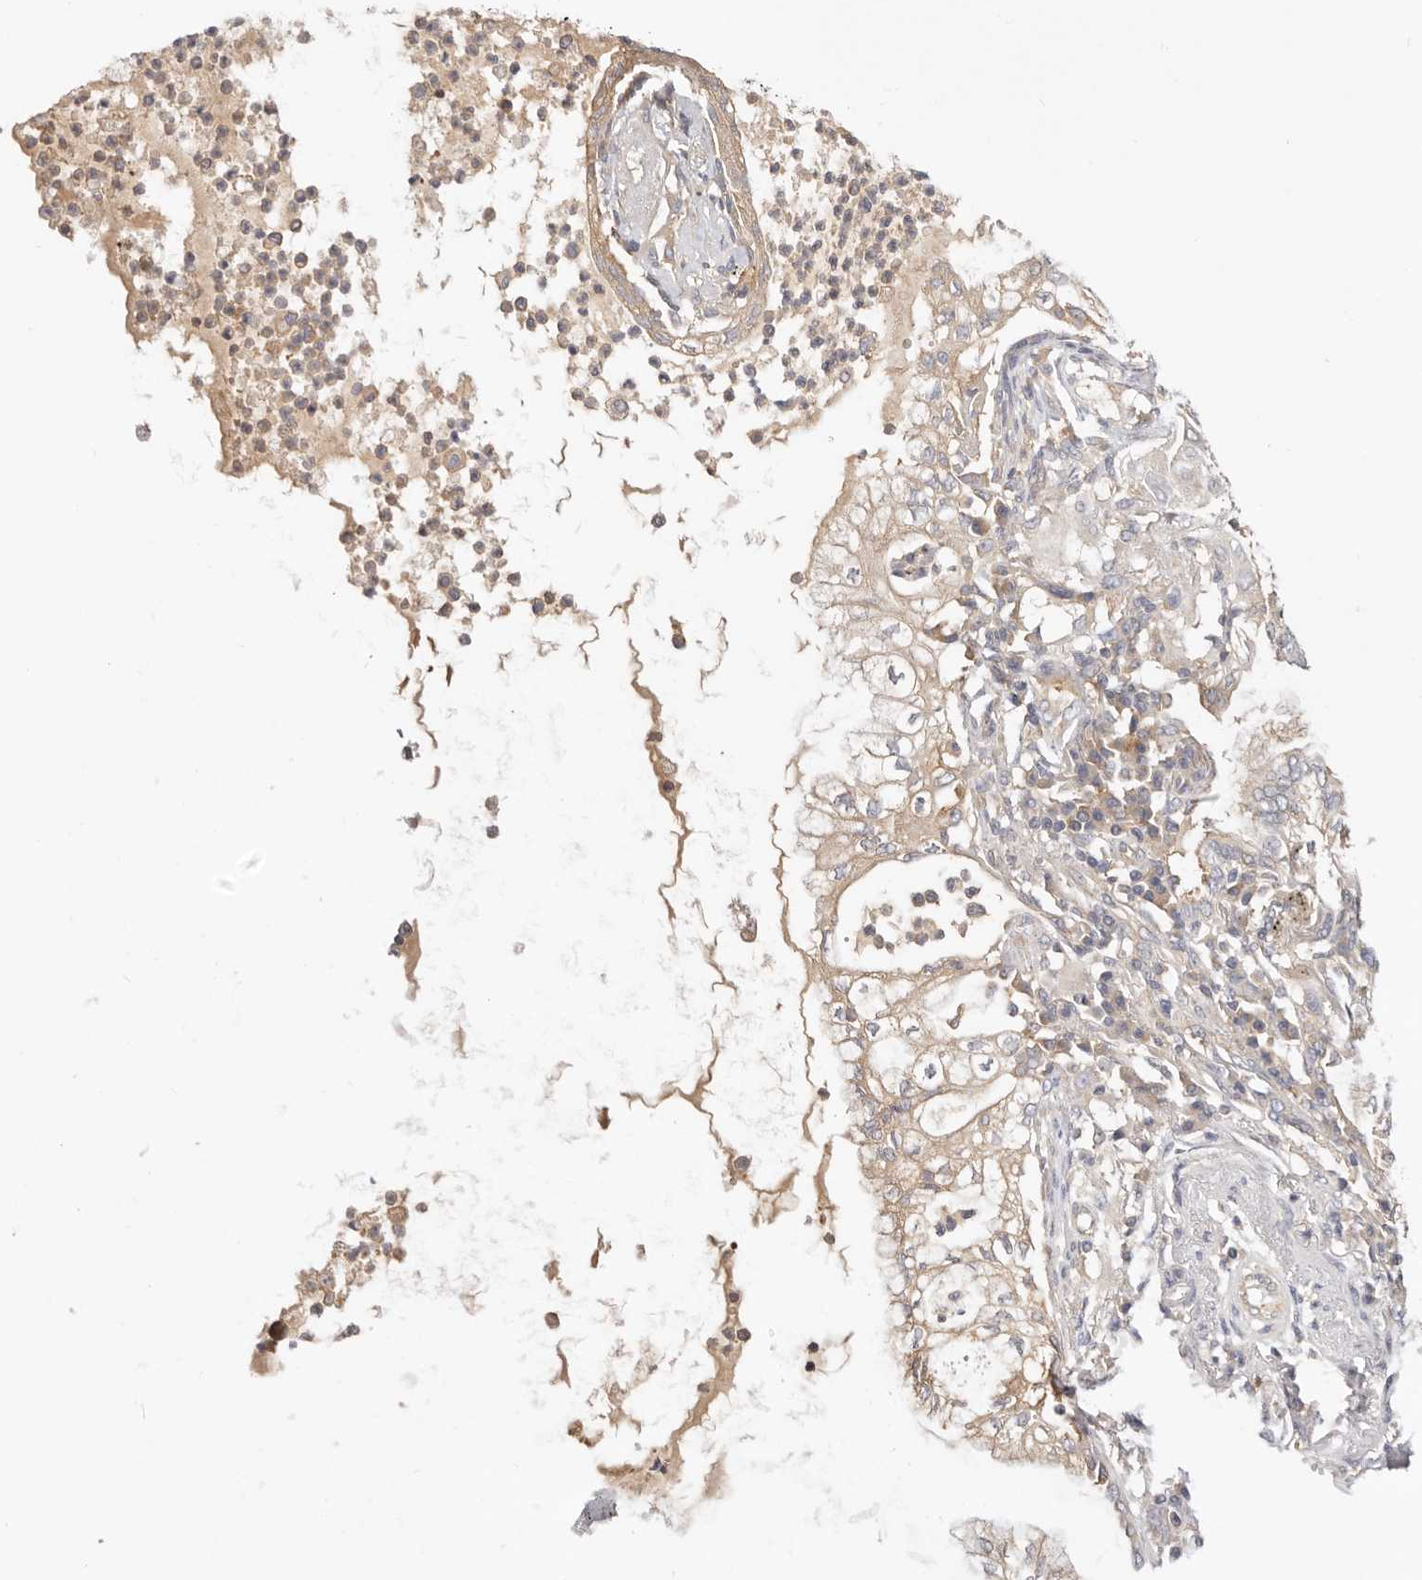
{"staining": {"intensity": "moderate", "quantity": "<25%", "location": "cytoplasmic/membranous"}, "tissue": "lung cancer", "cell_type": "Tumor cells", "image_type": "cancer", "snomed": [{"axis": "morphology", "description": "Adenocarcinoma, NOS"}, {"axis": "topography", "description": "Lung"}], "caption": "There is low levels of moderate cytoplasmic/membranous positivity in tumor cells of lung cancer (adenocarcinoma), as demonstrated by immunohistochemical staining (brown color).", "gene": "KCMF1", "patient": {"sex": "female", "age": 70}}